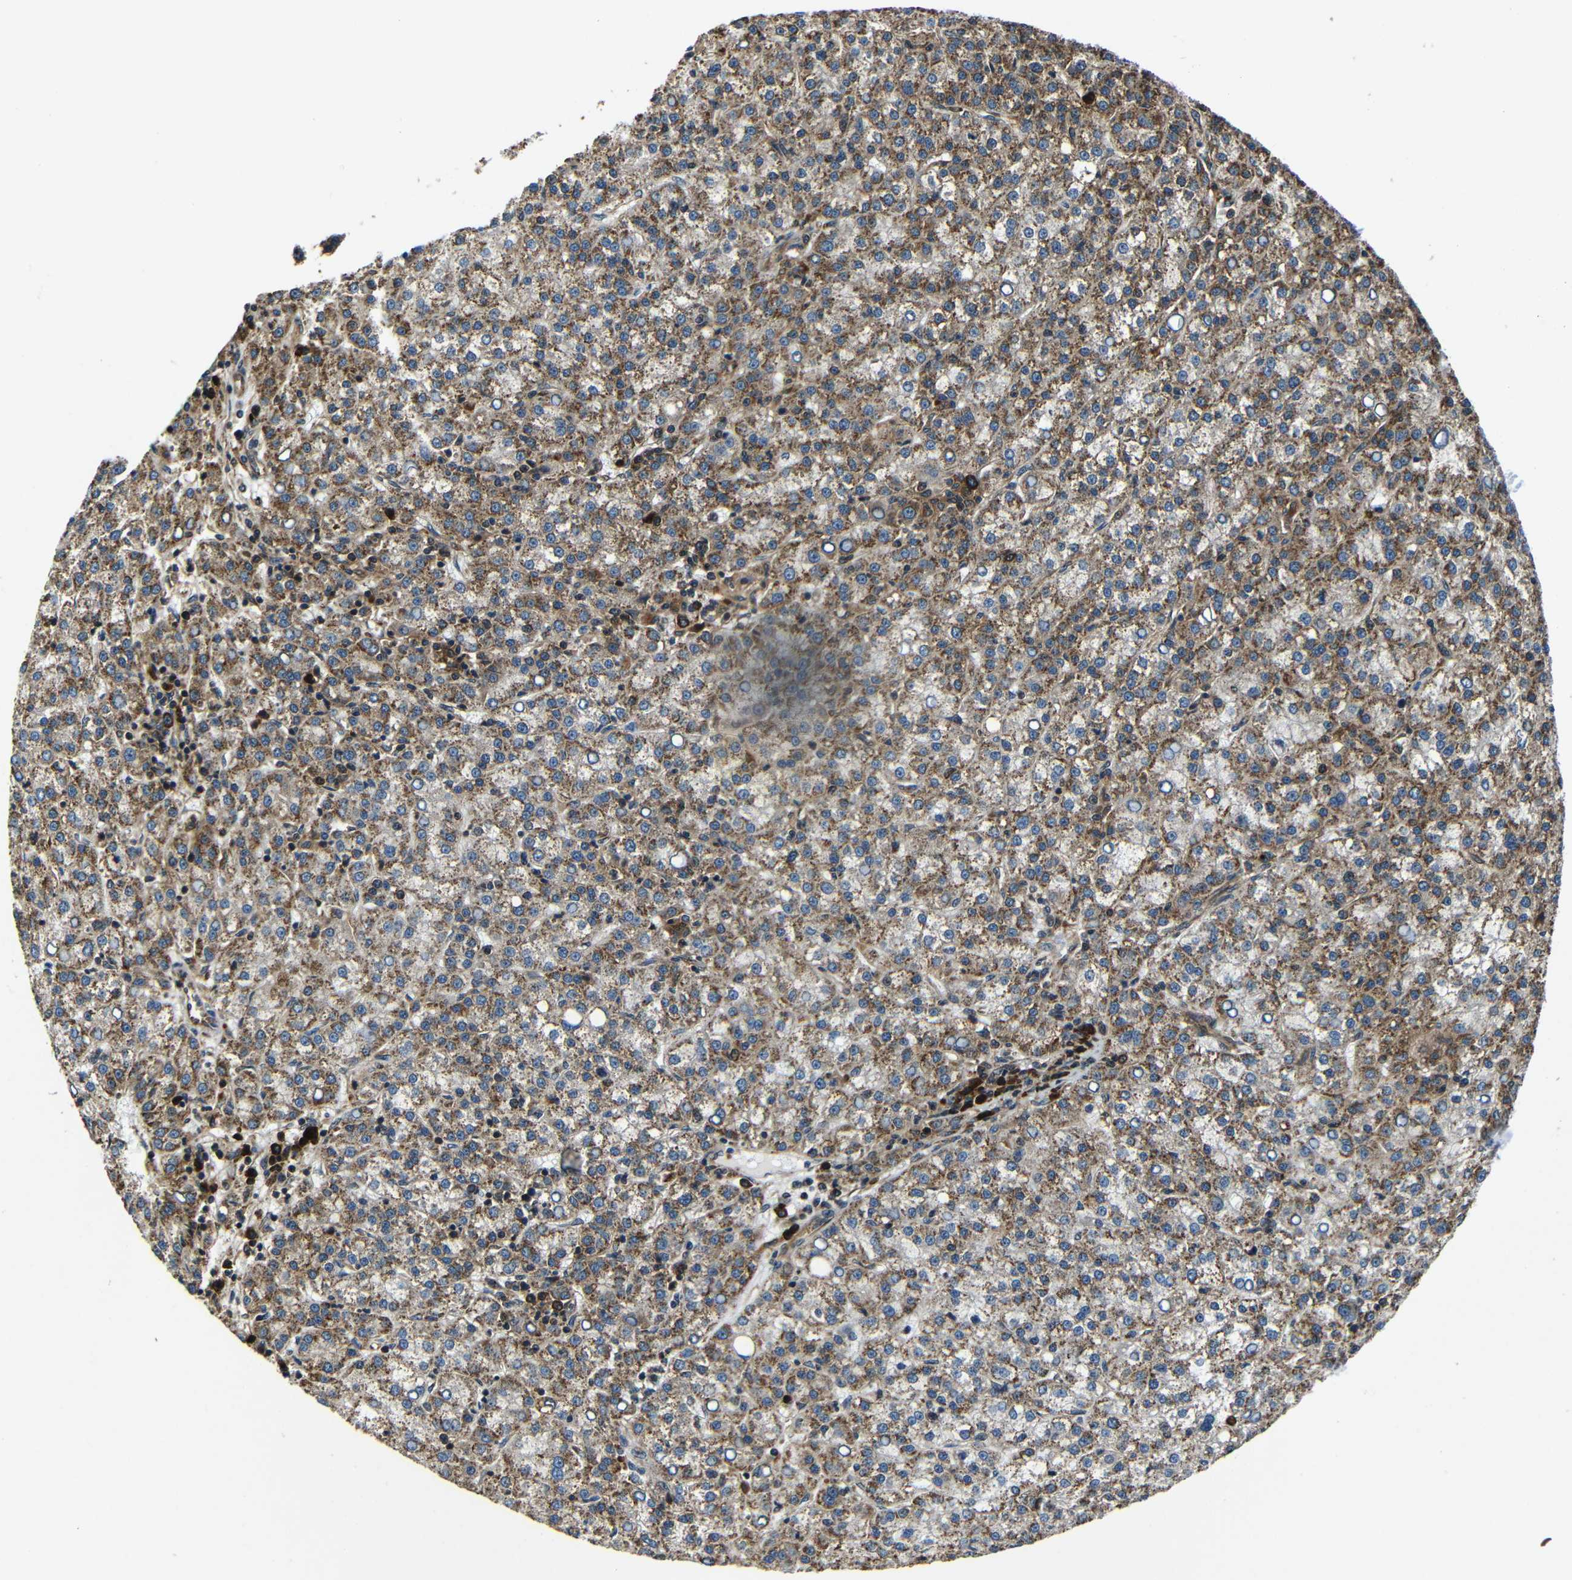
{"staining": {"intensity": "moderate", "quantity": ">75%", "location": "cytoplasmic/membranous"}, "tissue": "liver cancer", "cell_type": "Tumor cells", "image_type": "cancer", "snomed": [{"axis": "morphology", "description": "Carcinoma, Hepatocellular, NOS"}, {"axis": "topography", "description": "Liver"}], "caption": "IHC image of liver hepatocellular carcinoma stained for a protein (brown), which reveals medium levels of moderate cytoplasmic/membranous staining in approximately >75% of tumor cells.", "gene": "ABCE1", "patient": {"sex": "female", "age": 58}}